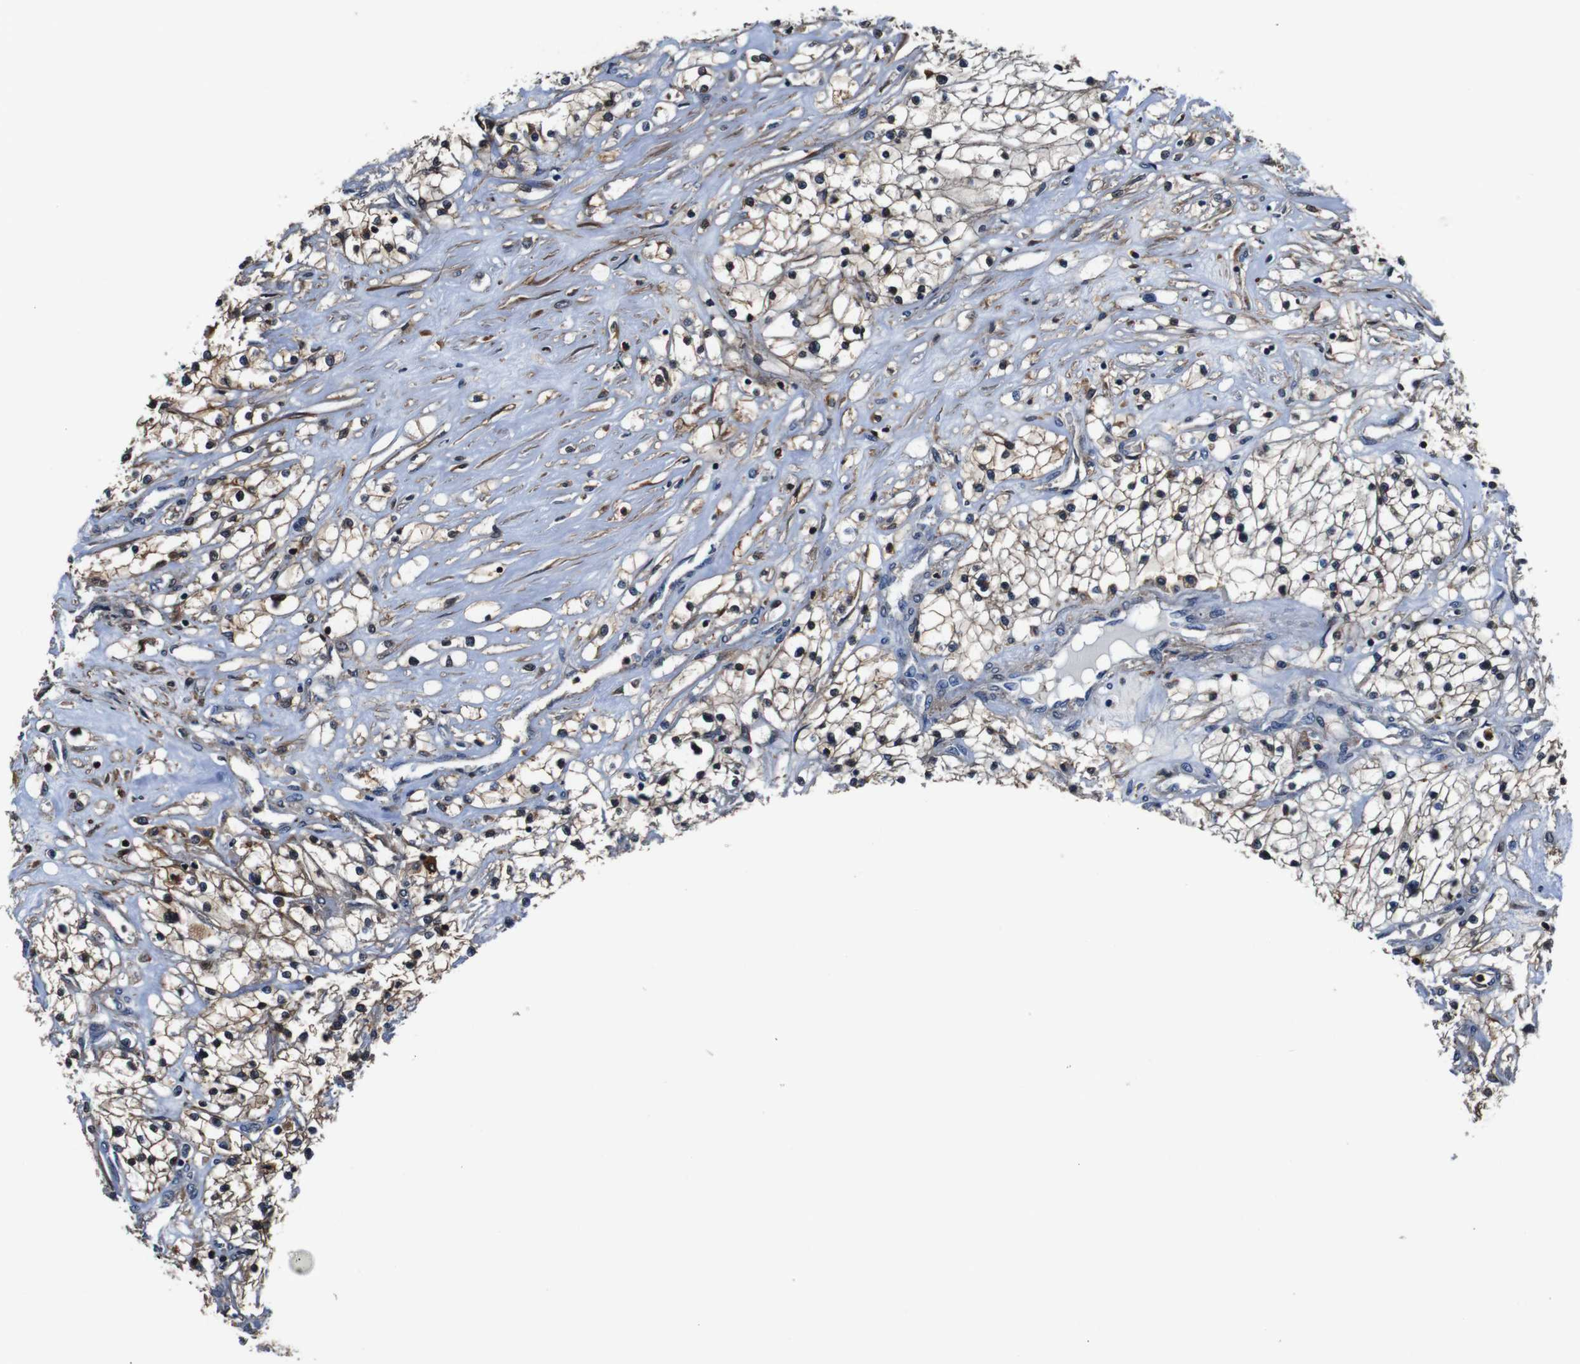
{"staining": {"intensity": "strong", "quantity": "25%-75%", "location": "cytoplasmic/membranous,nuclear"}, "tissue": "renal cancer", "cell_type": "Tumor cells", "image_type": "cancer", "snomed": [{"axis": "morphology", "description": "Adenocarcinoma, NOS"}, {"axis": "topography", "description": "Kidney"}], "caption": "DAB immunohistochemical staining of human renal adenocarcinoma shows strong cytoplasmic/membranous and nuclear protein positivity in approximately 25%-75% of tumor cells.", "gene": "ANXA1", "patient": {"sex": "male", "age": 68}}